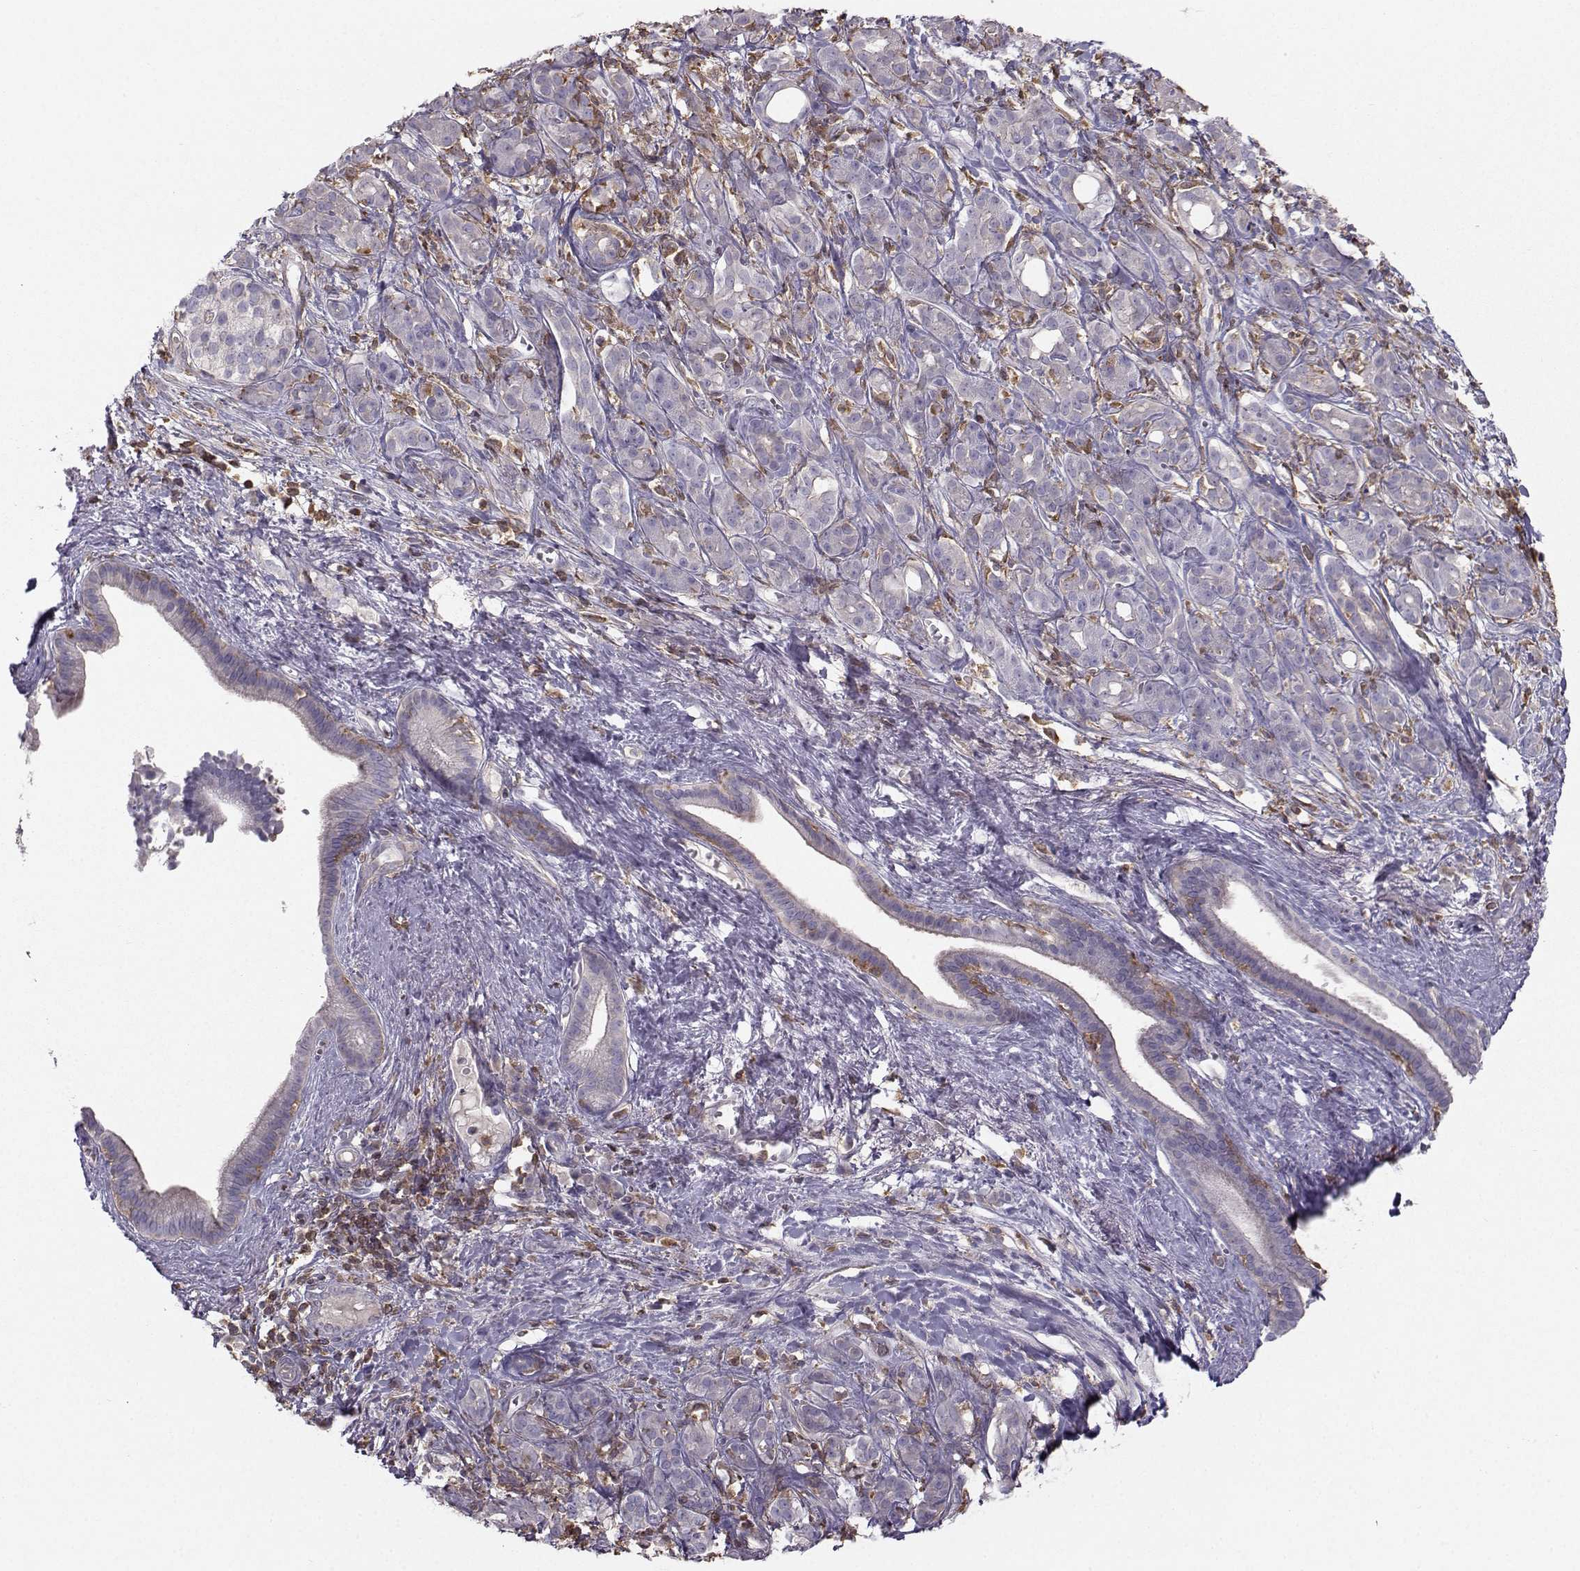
{"staining": {"intensity": "negative", "quantity": "none", "location": "none"}, "tissue": "pancreatic cancer", "cell_type": "Tumor cells", "image_type": "cancer", "snomed": [{"axis": "morphology", "description": "Adenocarcinoma, NOS"}, {"axis": "topography", "description": "Pancreas"}], "caption": "Immunohistochemistry (IHC) of pancreatic cancer (adenocarcinoma) exhibits no expression in tumor cells. Brightfield microscopy of immunohistochemistry stained with DAB (brown) and hematoxylin (blue), captured at high magnification.", "gene": "ZBTB32", "patient": {"sex": "male", "age": 61}}